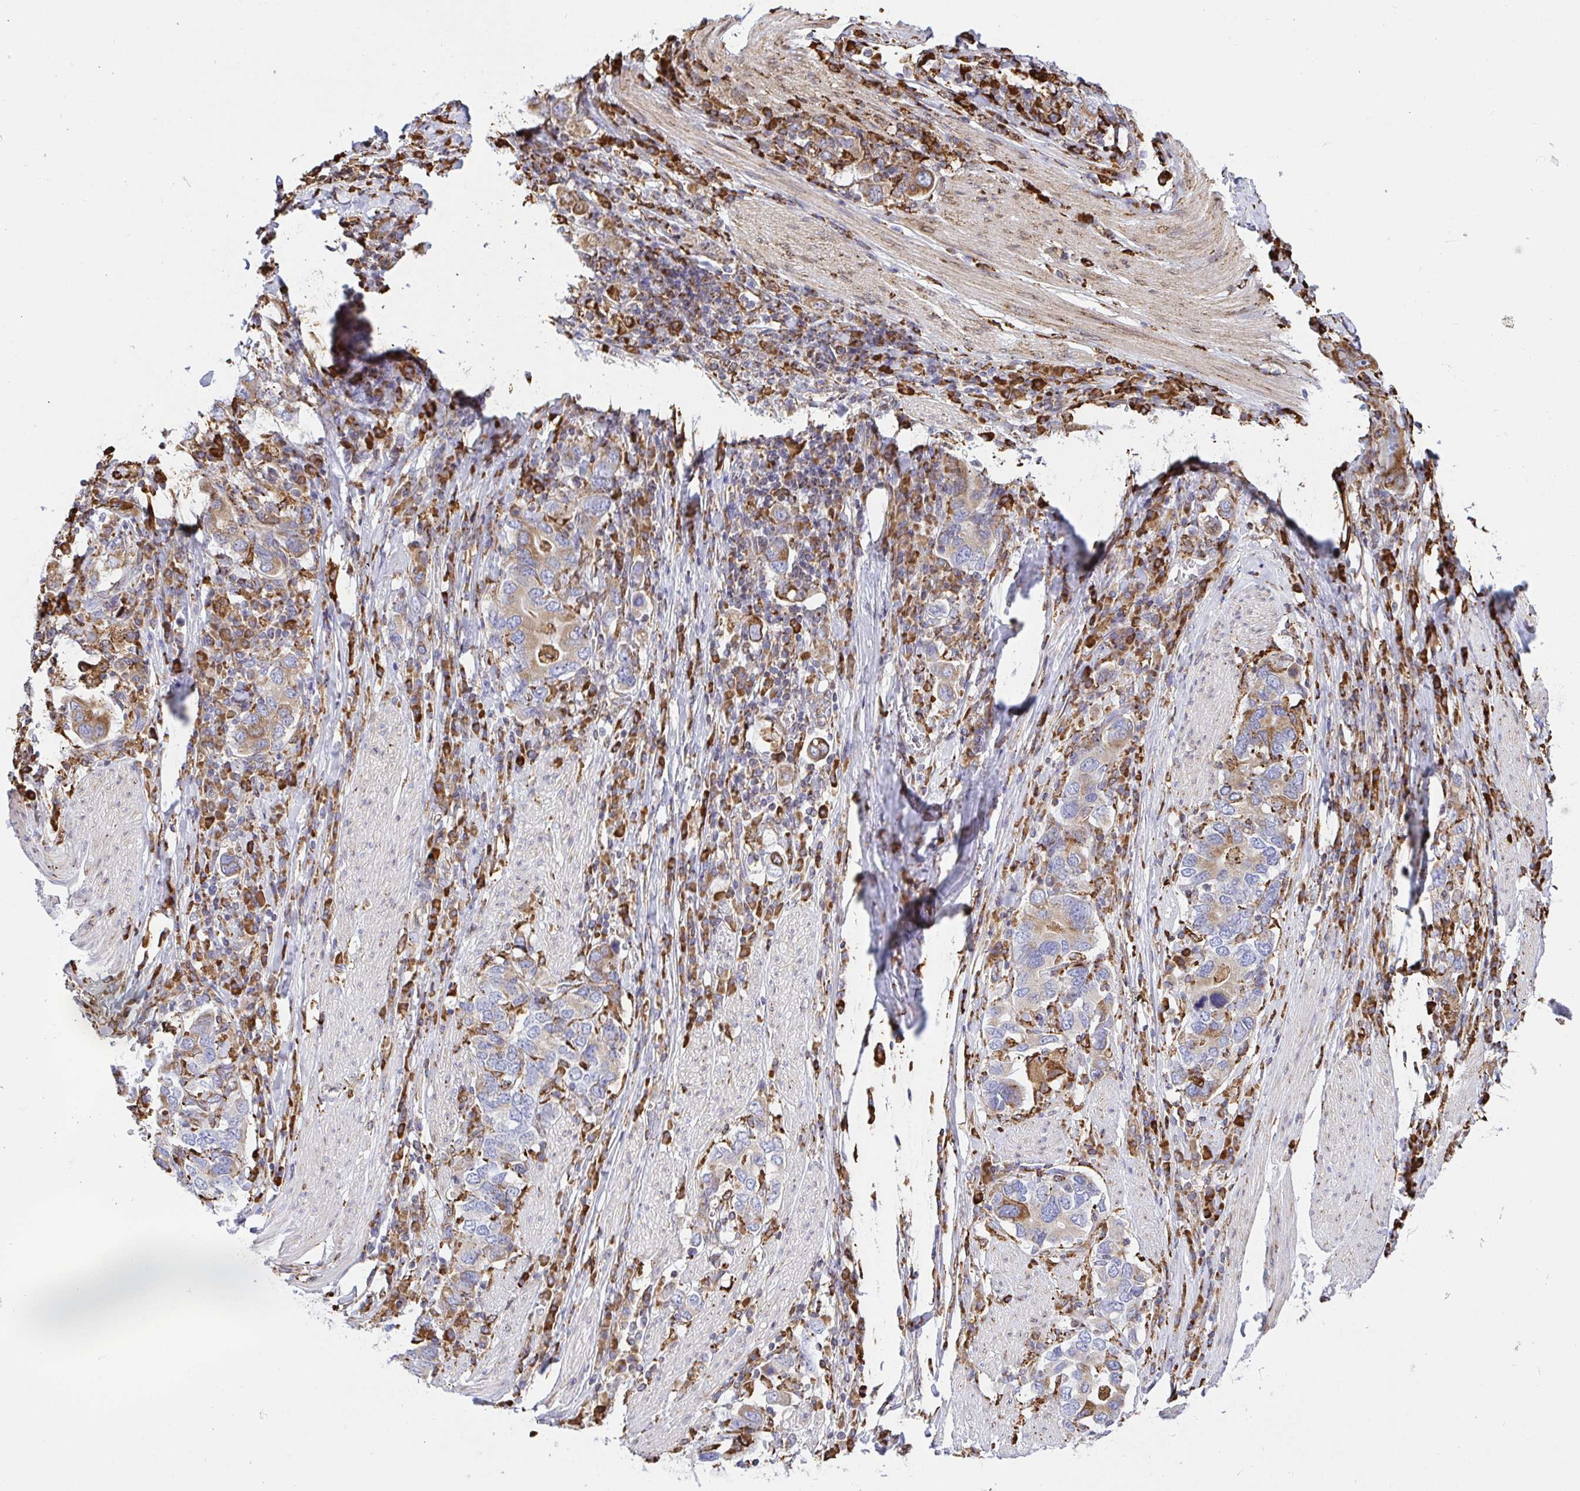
{"staining": {"intensity": "weak", "quantity": "<25%", "location": "cytoplasmic/membranous"}, "tissue": "stomach cancer", "cell_type": "Tumor cells", "image_type": "cancer", "snomed": [{"axis": "morphology", "description": "Adenocarcinoma, NOS"}, {"axis": "topography", "description": "Stomach, upper"}, {"axis": "topography", "description": "Stomach"}], "caption": "A high-resolution micrograph shows immunohistochemistry (IHC) staining of stomach cancer, which demonstrates no significant staining in tumor cells.", "gene": "CLGN", "patient": {"sex": "male", "age": 62}}